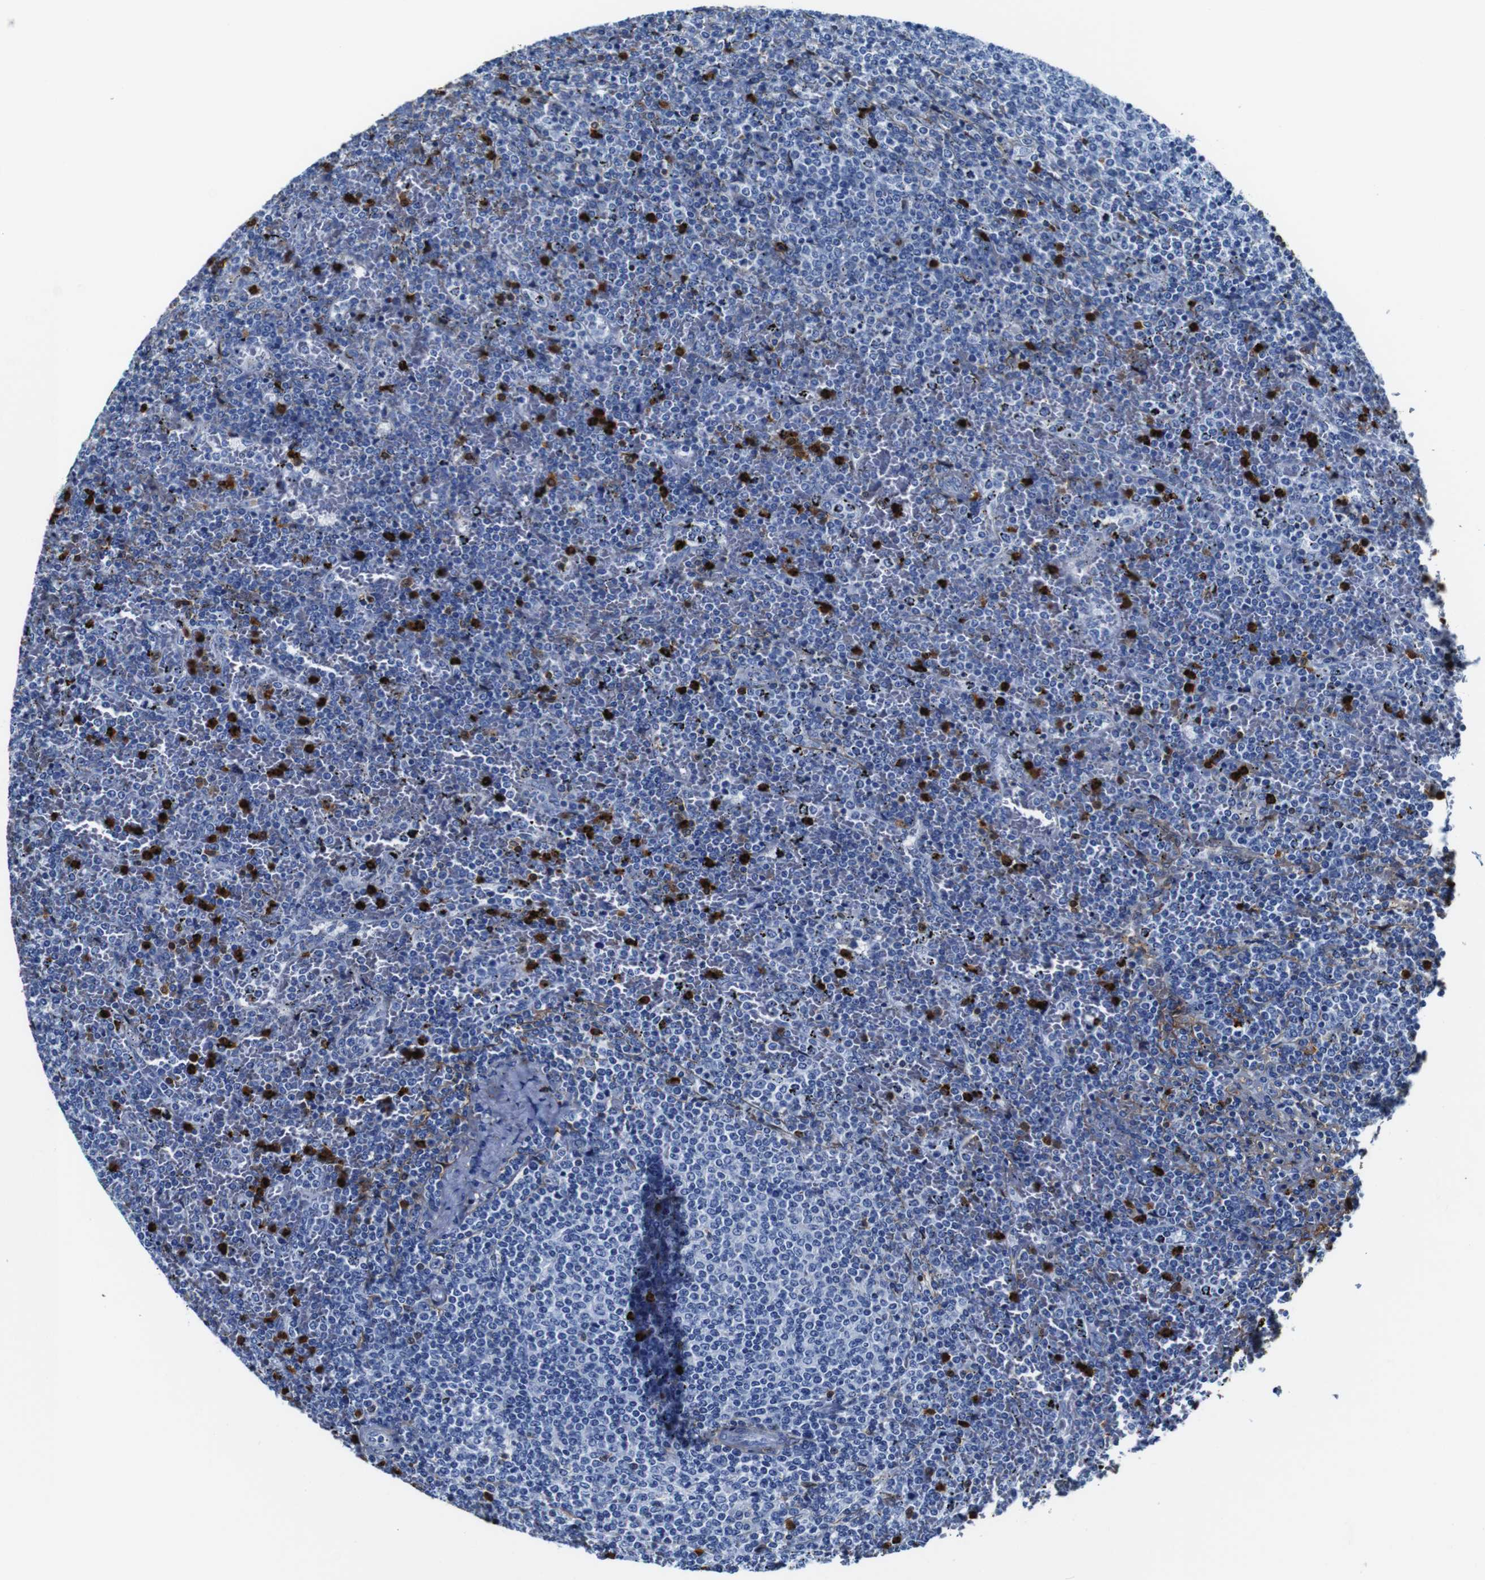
{"staining": {"intensity": "negative", "quantity": "none", "location": "none"}, "tissue": "lymphoma", "cell_type": "Tumor cells", "image_type": "cancer", "snomed": [{"axis": "morphology", "description": "Malignant lymphoma, non-Hodgkin's type, Low grade"}, {"axis": "topography", "description": "Spleen"}], "caption": "A photomicrograph of human lymphoma is negative for staining in tumor cells.", "gene": "ANXA1", "patient": {"sex": "female", "age": 77}}